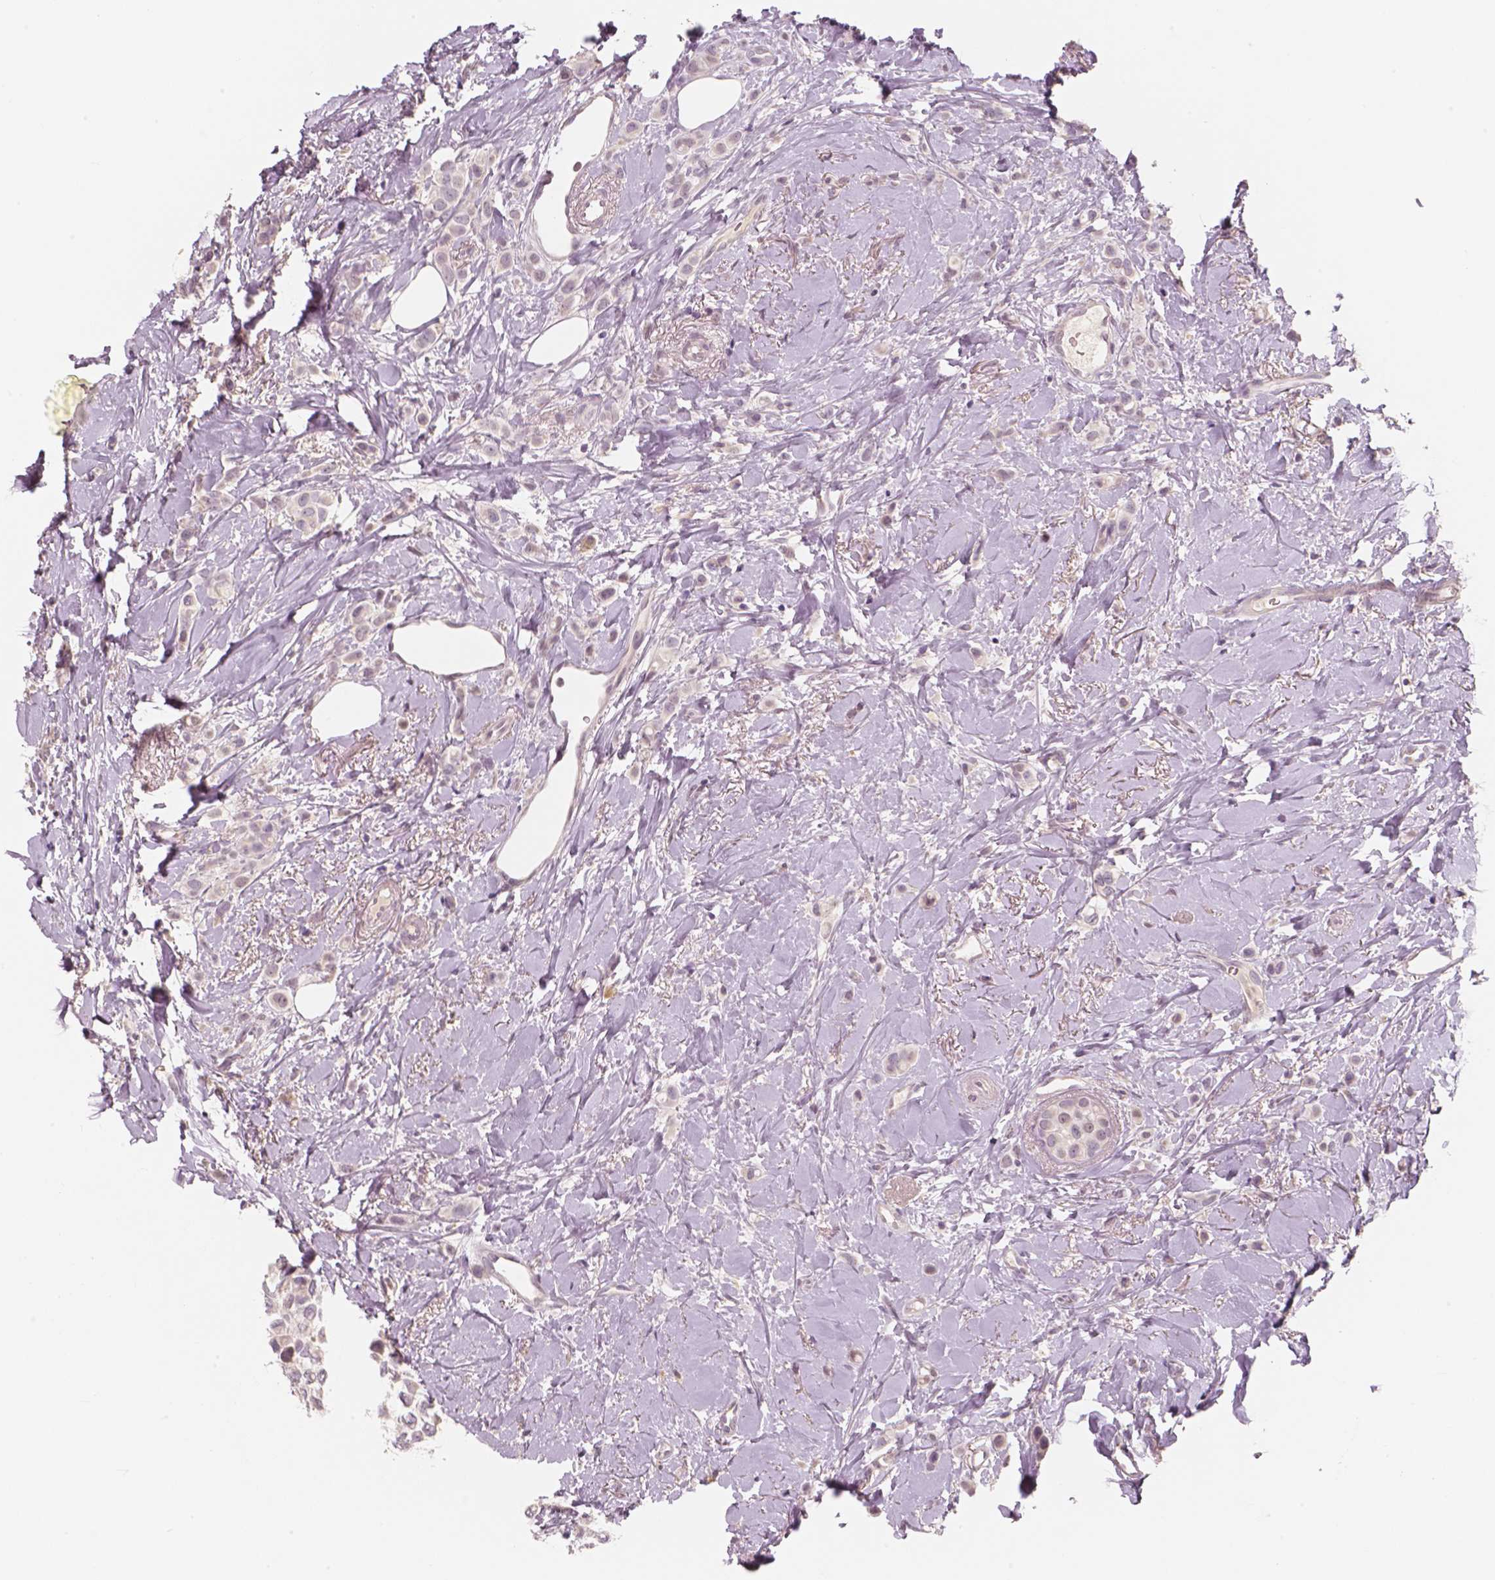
{"staining": {"intensity": "negative", "quantity": "none", "location": "none"}, "tissue": "breast cancer", "cell_type": "Tumor cells", "image_type": "cancer", "snomed": [{"axis": "morphology", "description": "Lobular carcinoma"}, {"axis": "topography", "description": "Breast"}], "caption": "This histopathology image is of breast cancer (lobular carcinoma) stained with IHC to label a protein in brown with the nuclei are counter-stained blue. There is no staining in tumor cells.", "gene": "RNASE7", "patient": {"sex": "female", "age": 66}}